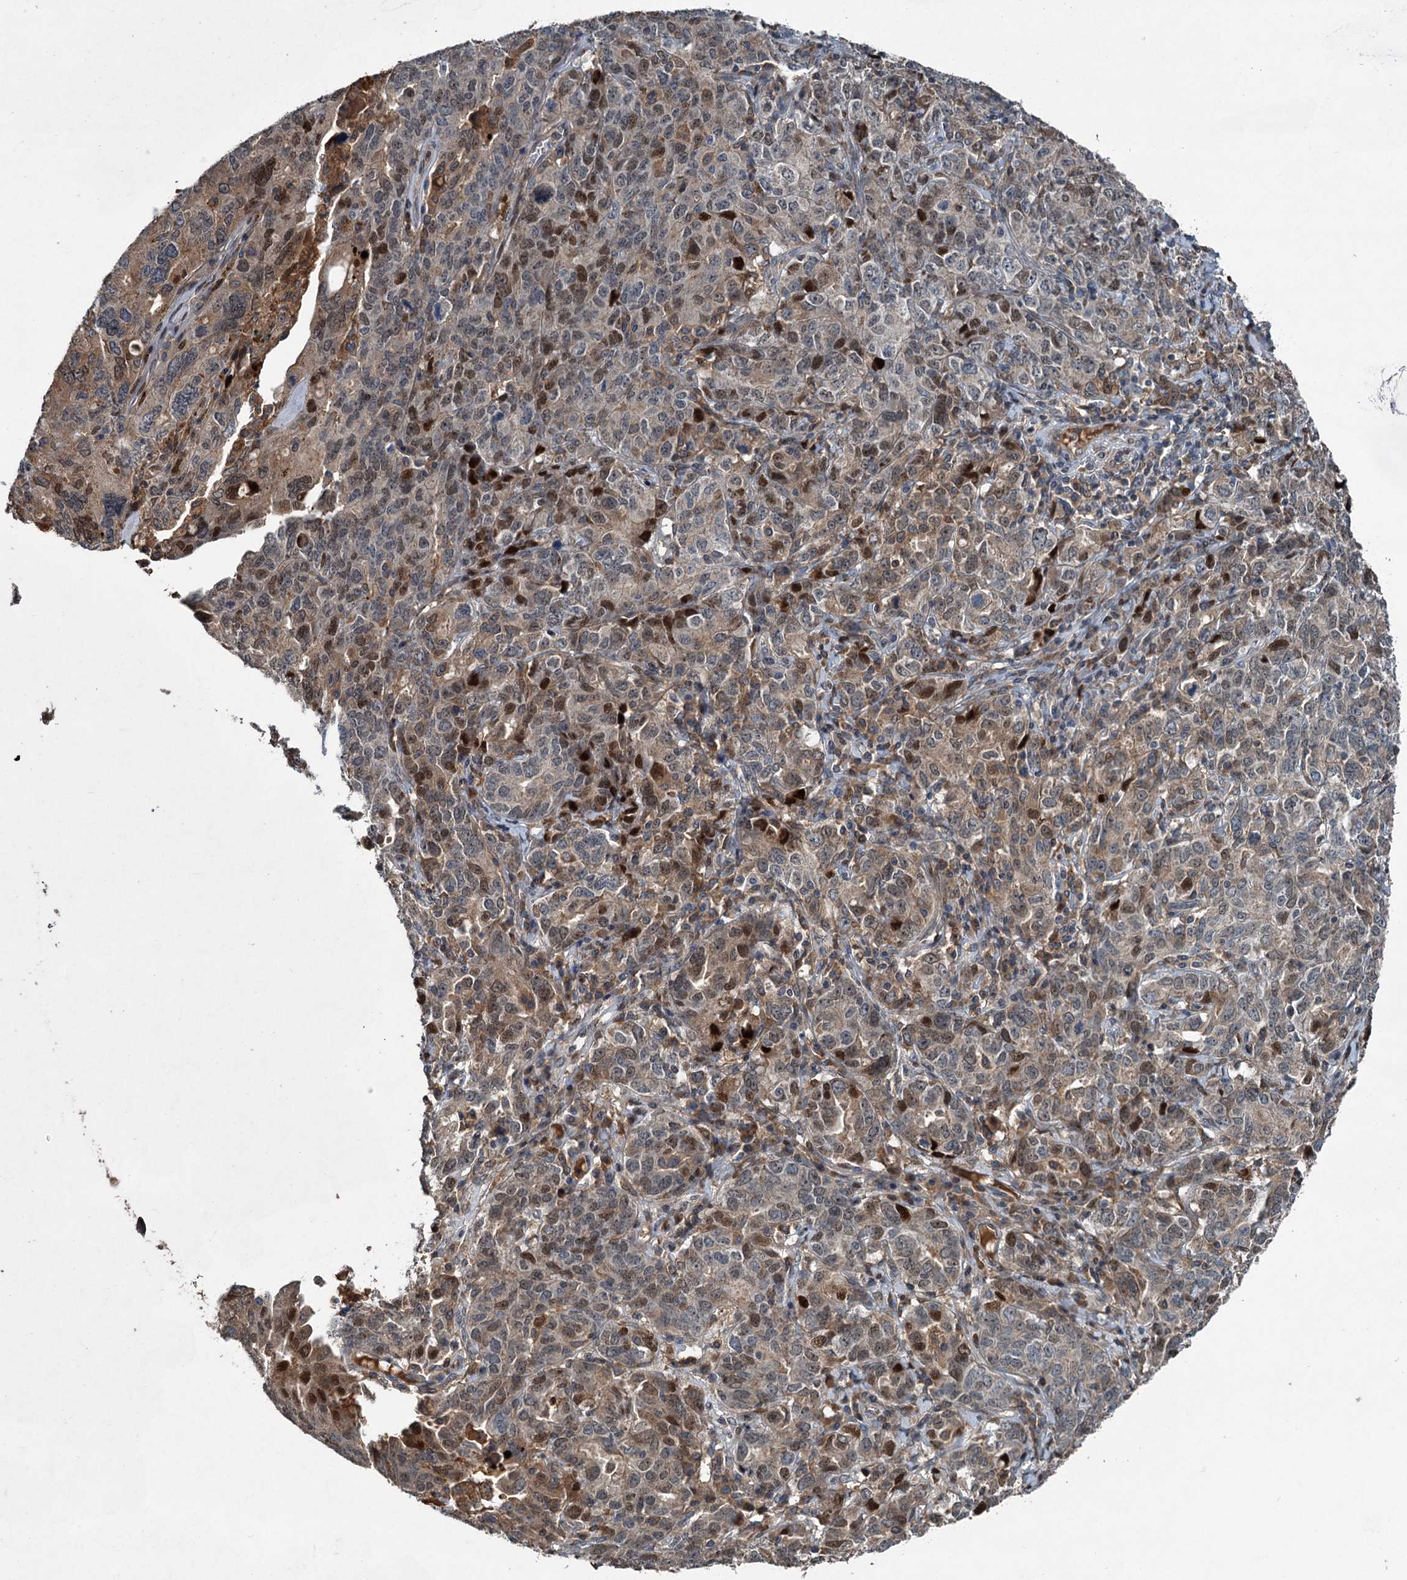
{"staining": {"intensity": "moderate", "quantity": "25%-75%", "location": "cytoplasmic/membranous,nuclear"}, "tissue": "ovarian cancer", "cell_type": "Tumor cells", "image_type": "cancer", "snomed": [{"axis": "morphology", "description": "Carcinoma, endometroid"}, {"axis": "topography", "description": "Ovary"}], "caption": "Human ovarian cancer (endometroid carcinoma) stained for a protein (brown) displays moderate cytoplasmic/membranous and nuclear positive positivity in approximately 25%-75% of tumor cells.", "gene": "TAPBPL", "patient": {"sex": "female", "age": 62}}